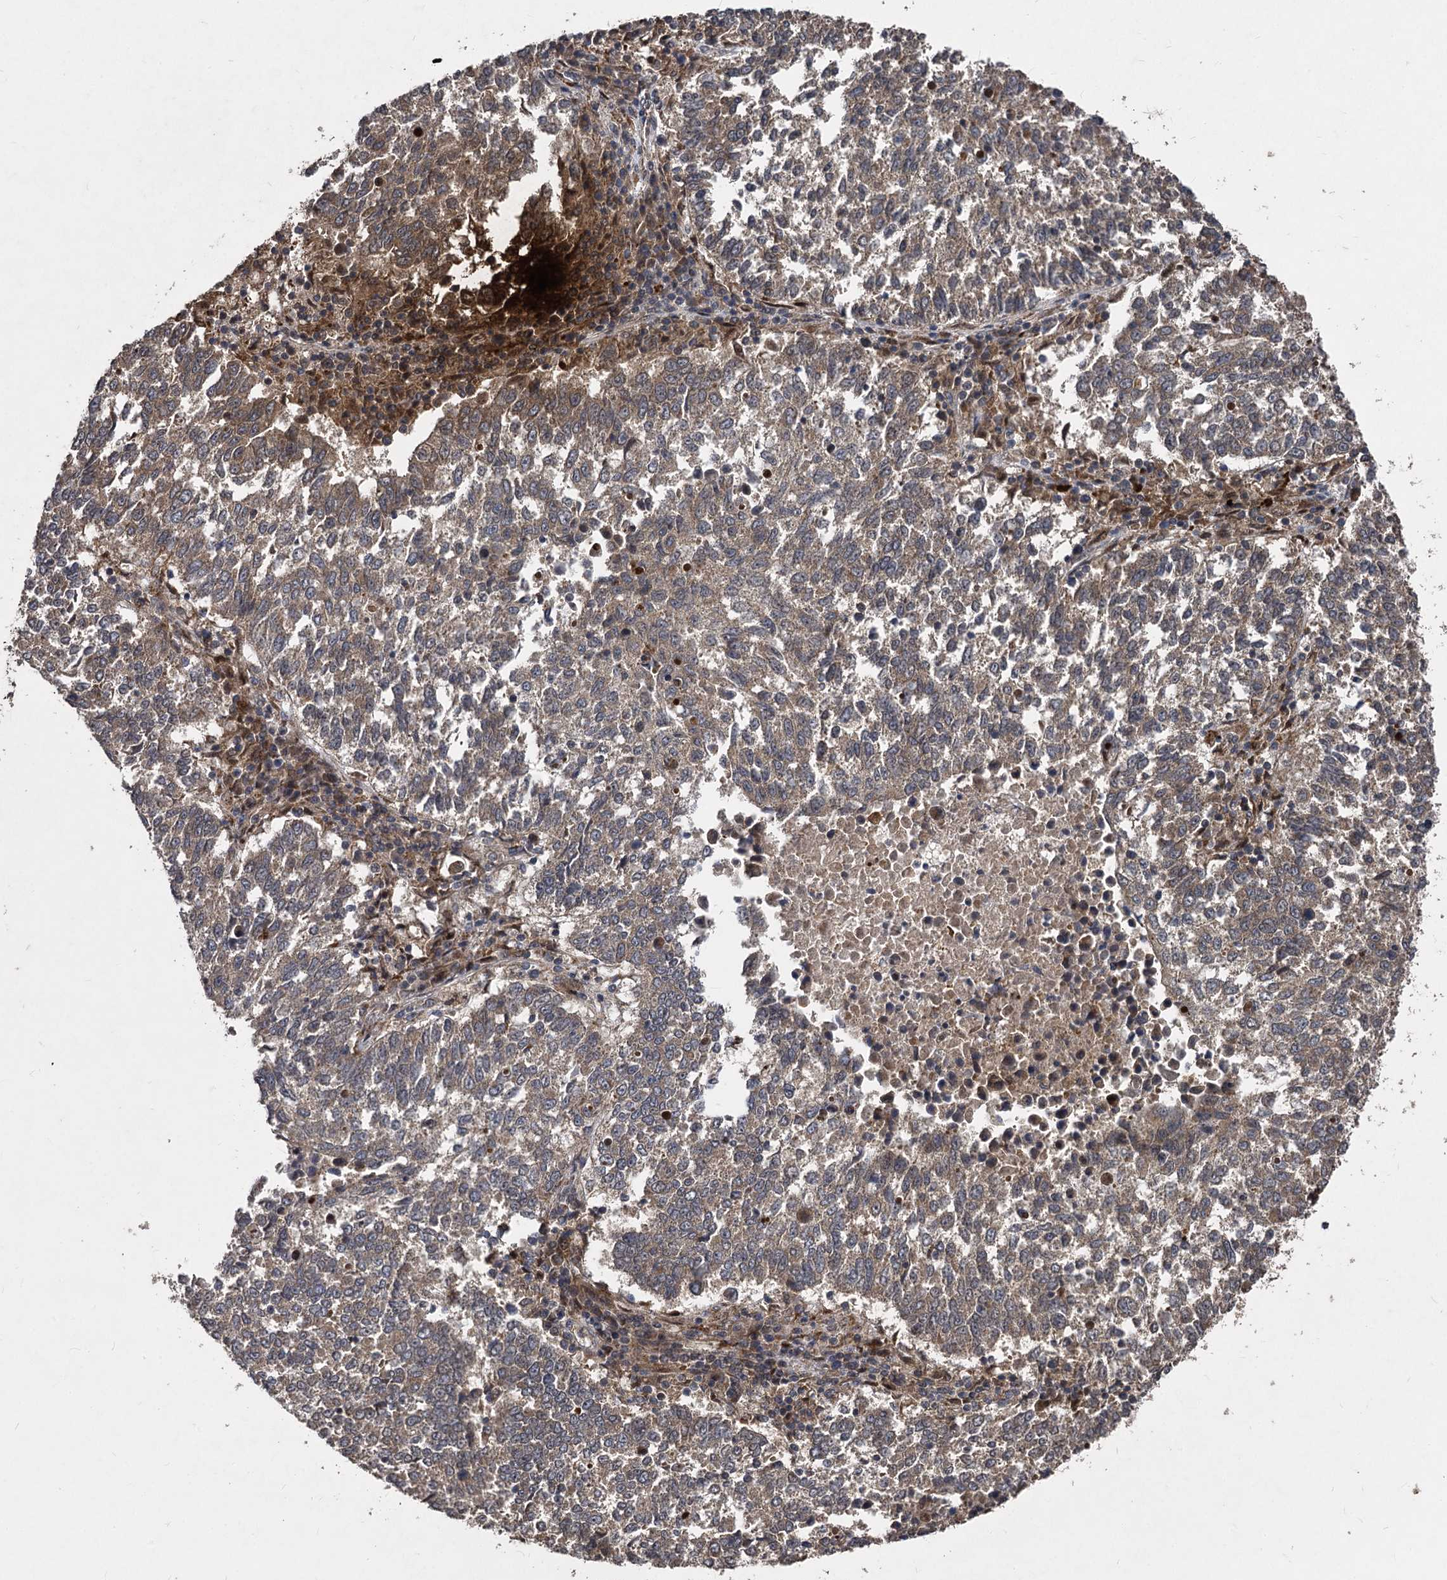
{"staining": {"intensity": "weak", "quantity": ">75%", "location": "cytoplasmic/membranous"}, "tissue": "lung cancer", "cell_type": "Tumor cells", "image_type": "cancer", "snomed": [{"axis": "morphology", "description": "Squamous cell carcinoma, NOS"}, {"axis": "topography", "description": "Lung"}], "caption": "DAB (3,3'-diaminobenzidine) immunohistochemical staining of human lung squamous cell carcinoma demonstrates weak cytoplasmic/membranous protein positivity in about >75% of tumor cells. (DAB (3,3'-diaminobenzidine) = brown stain, brightfield microscopy at high magnification).", "gene": "BCL2L2", "patient": {"sex": "male", "age": 73}}